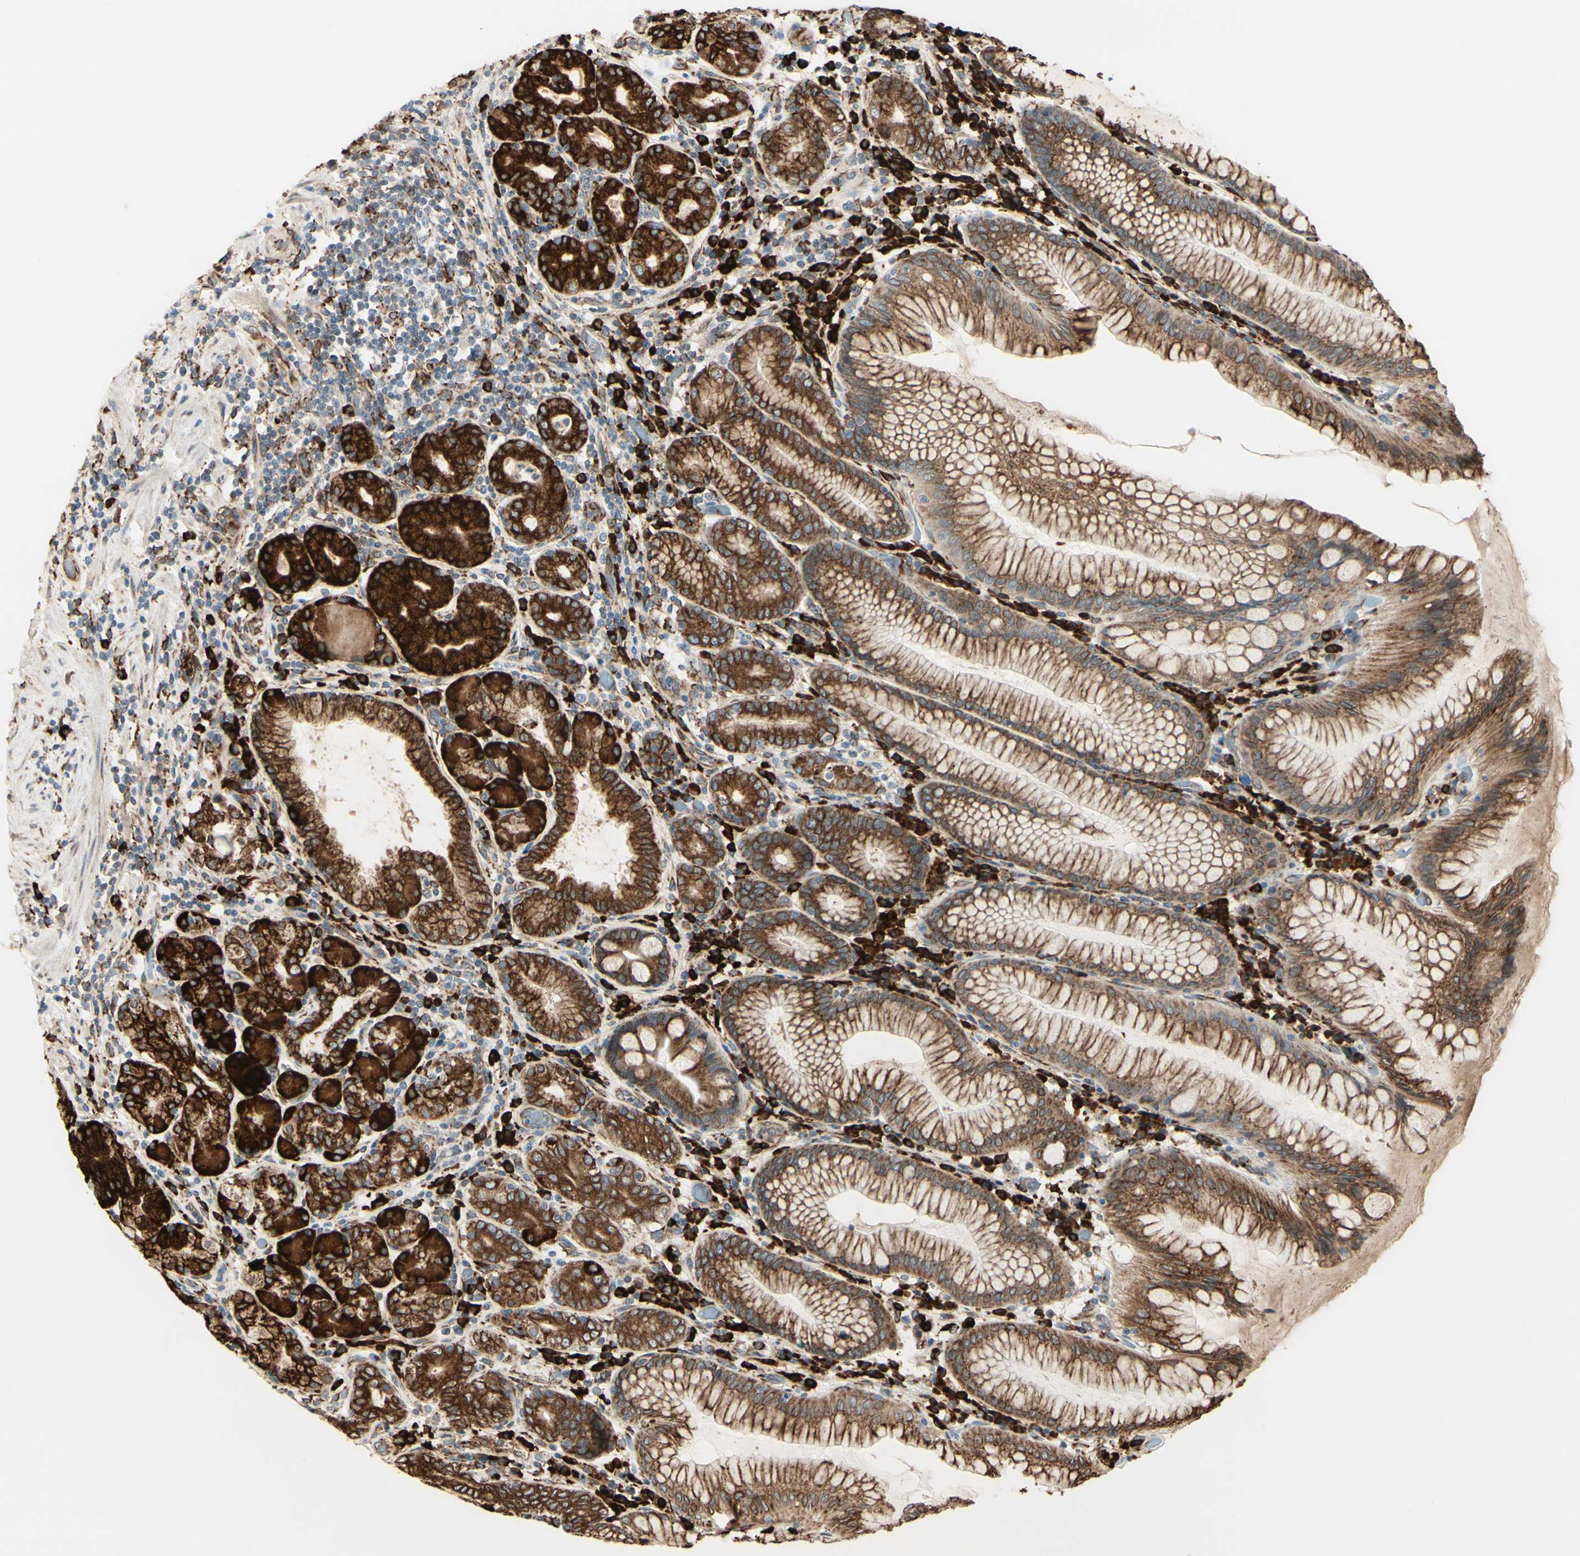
{"staining": {"intensity": "strong", "quantity": ">75%", "location": "cytoplasmic/membranous"}, "tissue": "stomach", "cell_type": "Glandular cells", "image_type": "normal", "snomed": [{"axis": "morphology", "description": "Normal tissue, NOS"}, {"axis": "topography", "description": "Stomach, lower"}], "caption": "The photomicrograph exhibits staining of unremarkable stomach, revealing strong cytoplasmic/membranous protein expression (brown color) within glandular cells.", "gene": "RRBP1", "patient": {"sex": "female", "age": 76}}